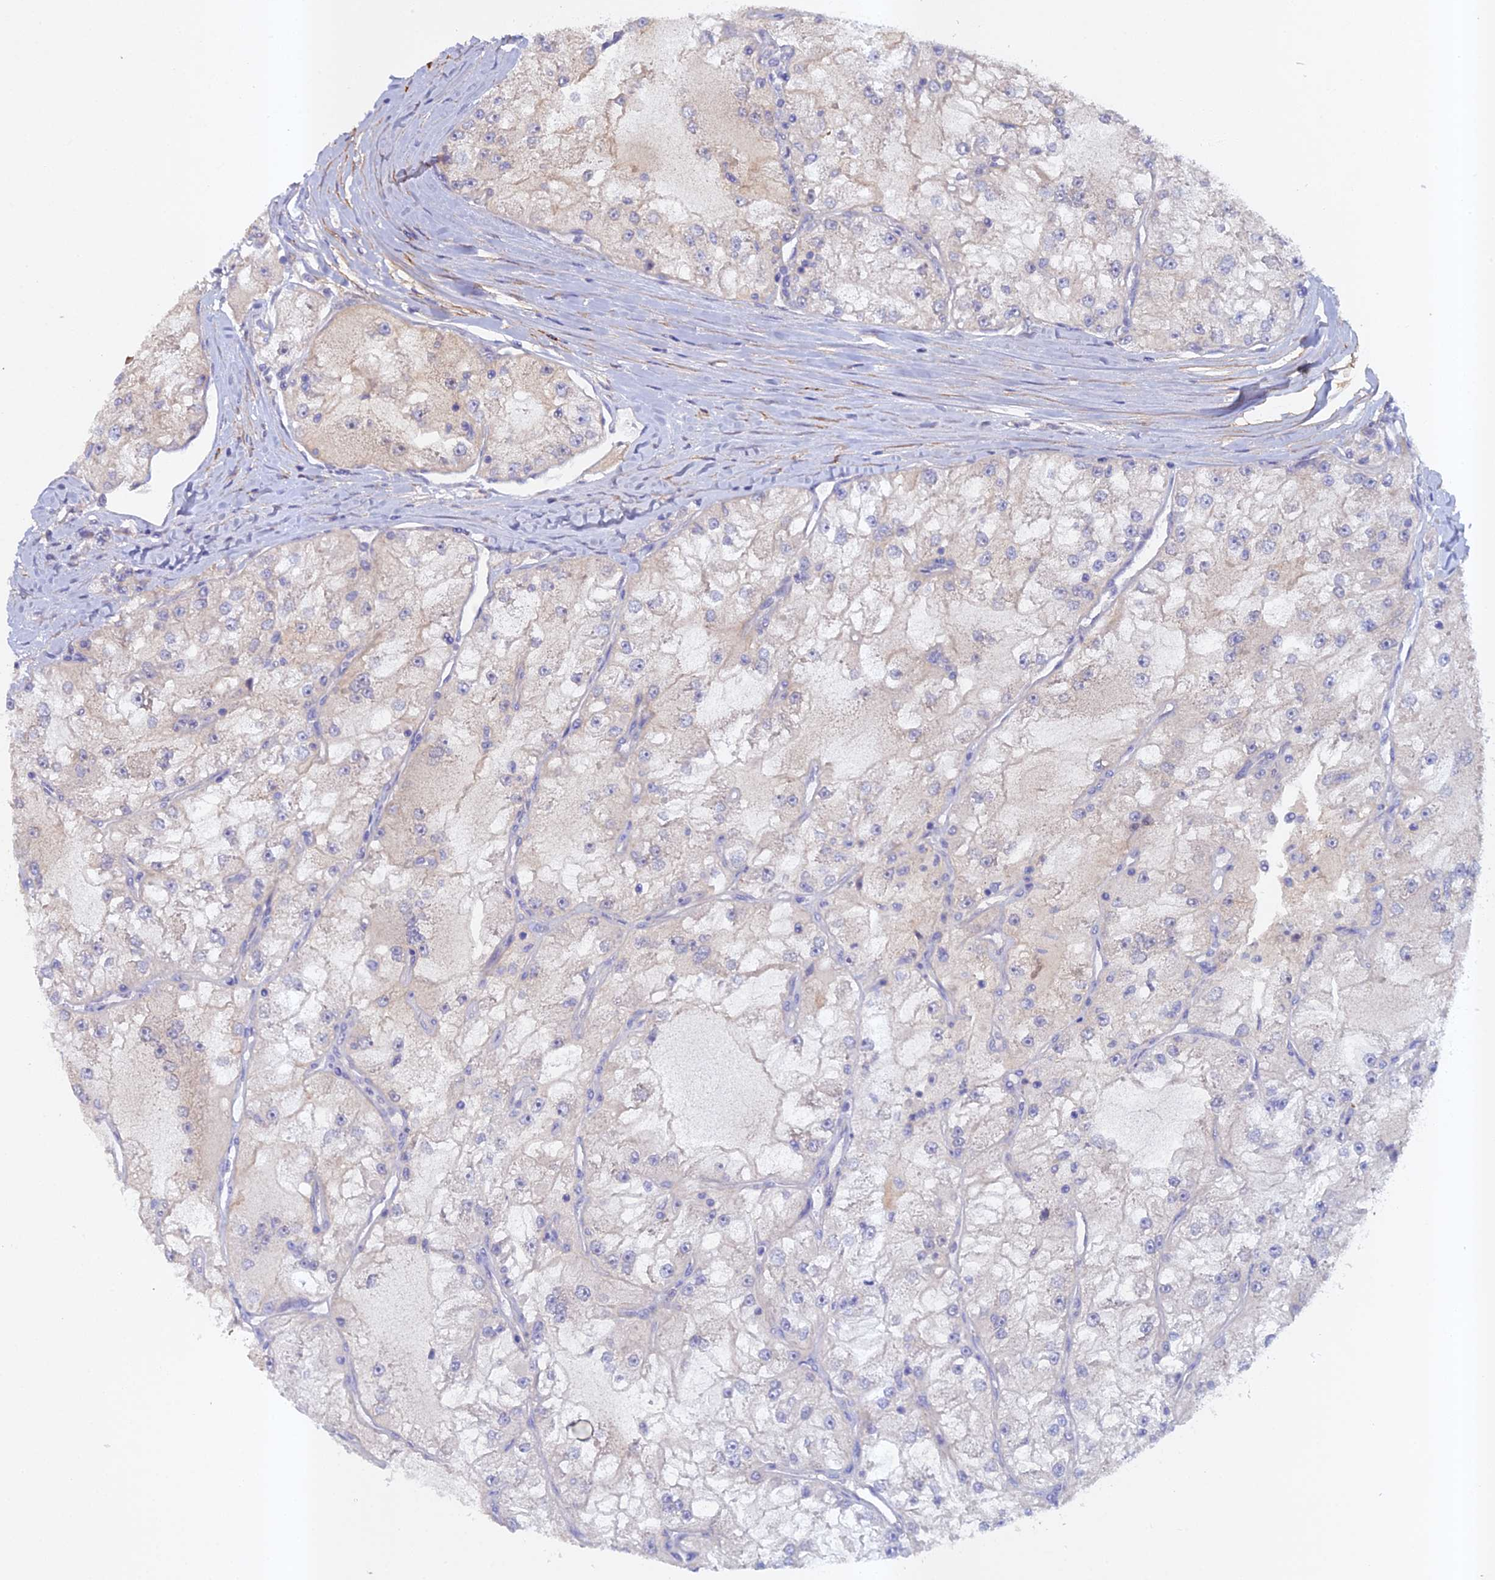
{"staining": {"intensity": "negative", "quantity": "none", "location": "none"}, "tissue": "renal cancer", "cell_type": "Tumor cells", "image_type": "cancer", "snomed": [{"axis": "morphology", "description": "Adenocarcinoma, NOS"}, {"axis": "topography", "description": "Kidney"}], "caption": "This micrograph is of renal adenocarcinoma stained with immunohistochemistry (IHC) to label a protein in brown with the nuclei are counter-stained blue. There is no staining in tumor cells.", "gene": "RALGAPA2", "patient": {"sex": "female", "age": 72}}